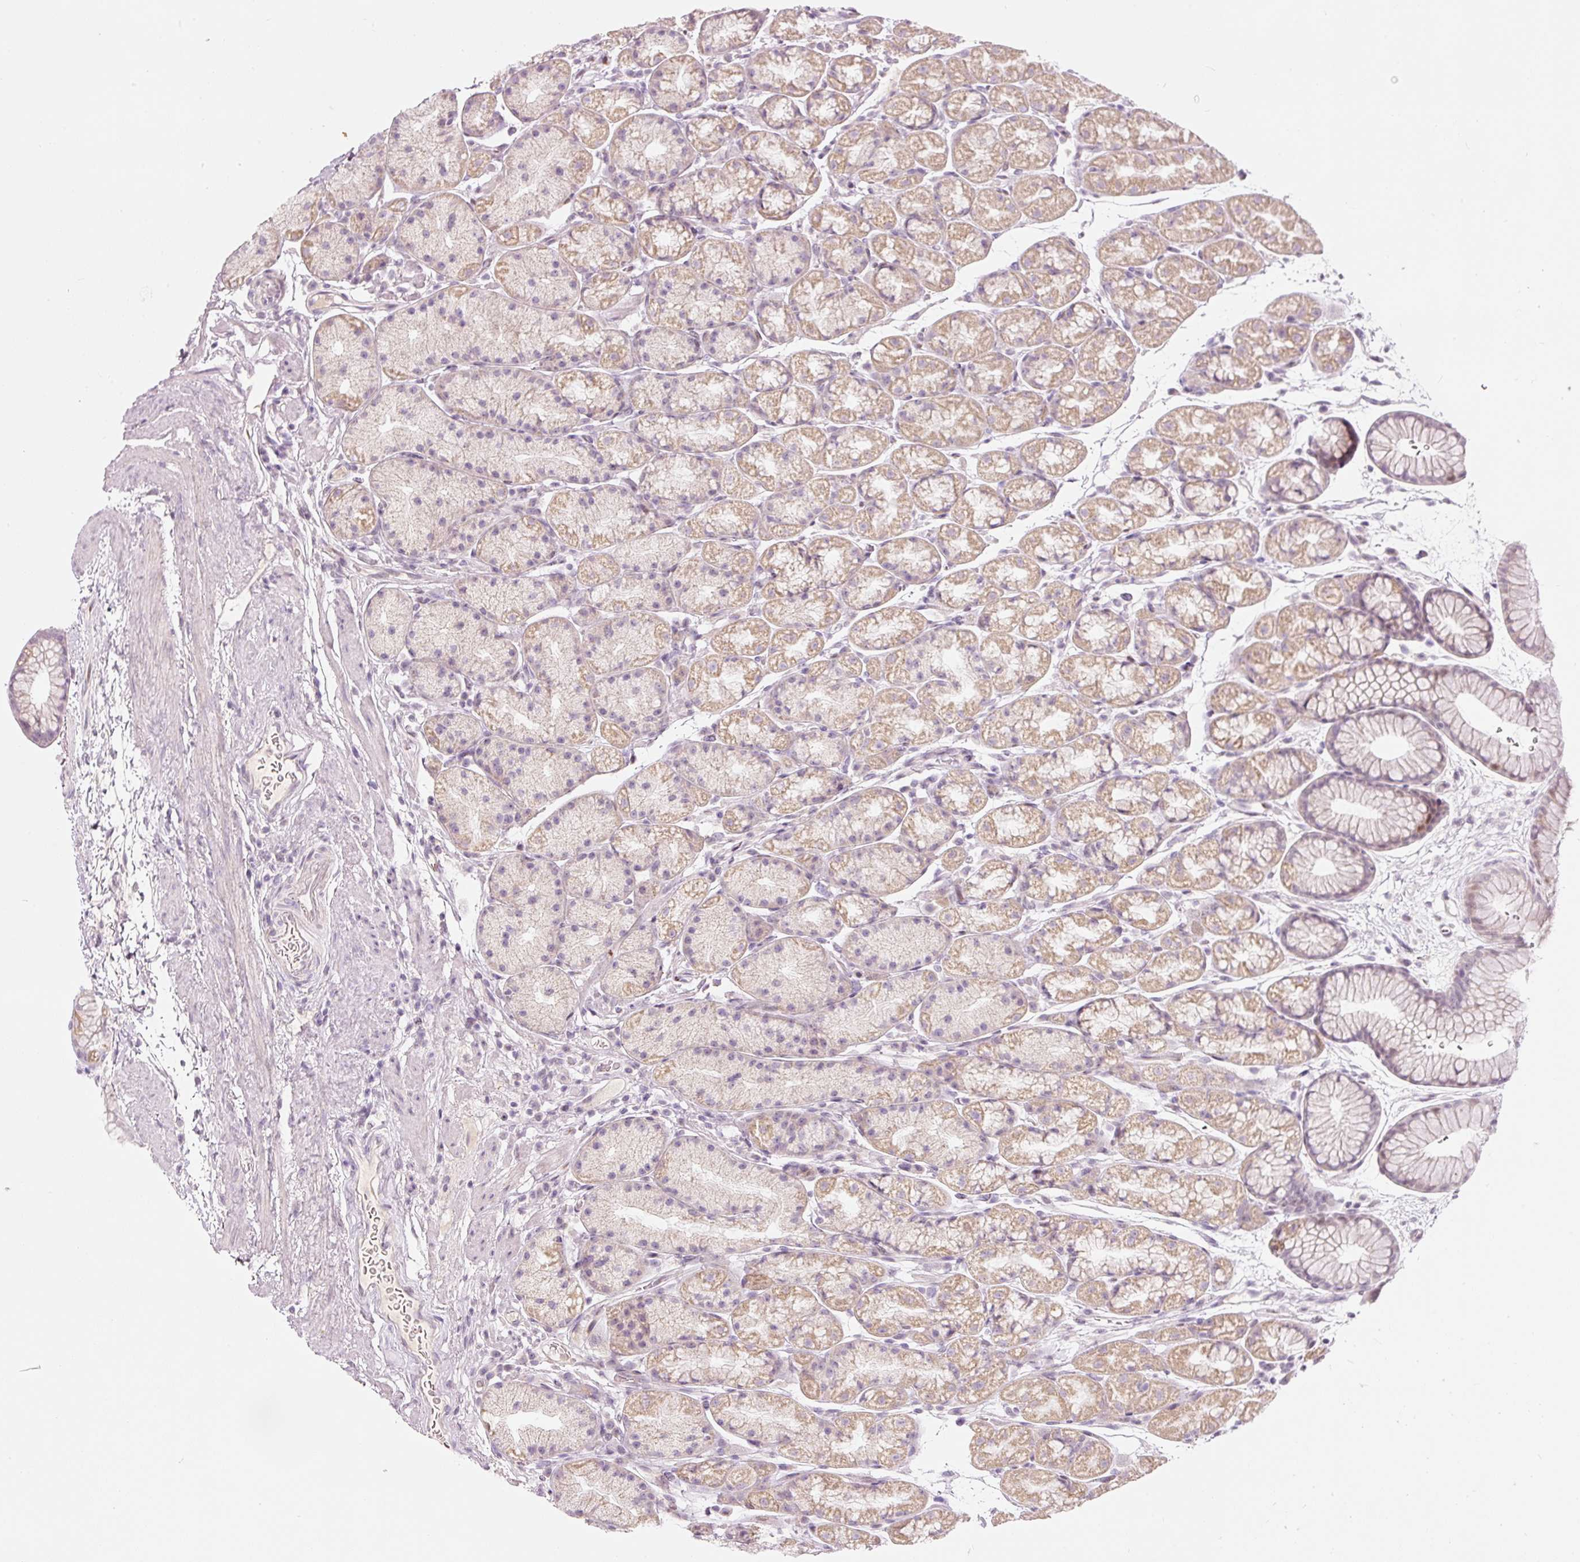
{"staining": {"intensity": "moderate", "quantity": "25%-75%", "location": "cytoplasmic/membranous"}, "tissue": "stomach", "cell_type": "Glandular cells", "image_type": "normal", "snomed": [{"axis": "morphology", "description": "Normal tissue, NOS"}, {"axis": "topography", "description": "Stomach, lower"}], "caption": "A photomicrograph of stomach stained for a protein demonstrates moderate cytoplasmic/membranous brown staining in glandular cells. (Stains: DAB in brown, nuclei in blue, Microscopy: brightfield microscopy at high magnification).", "gene": "RNF39", "patient": {"sex": "male", "age": 67}}